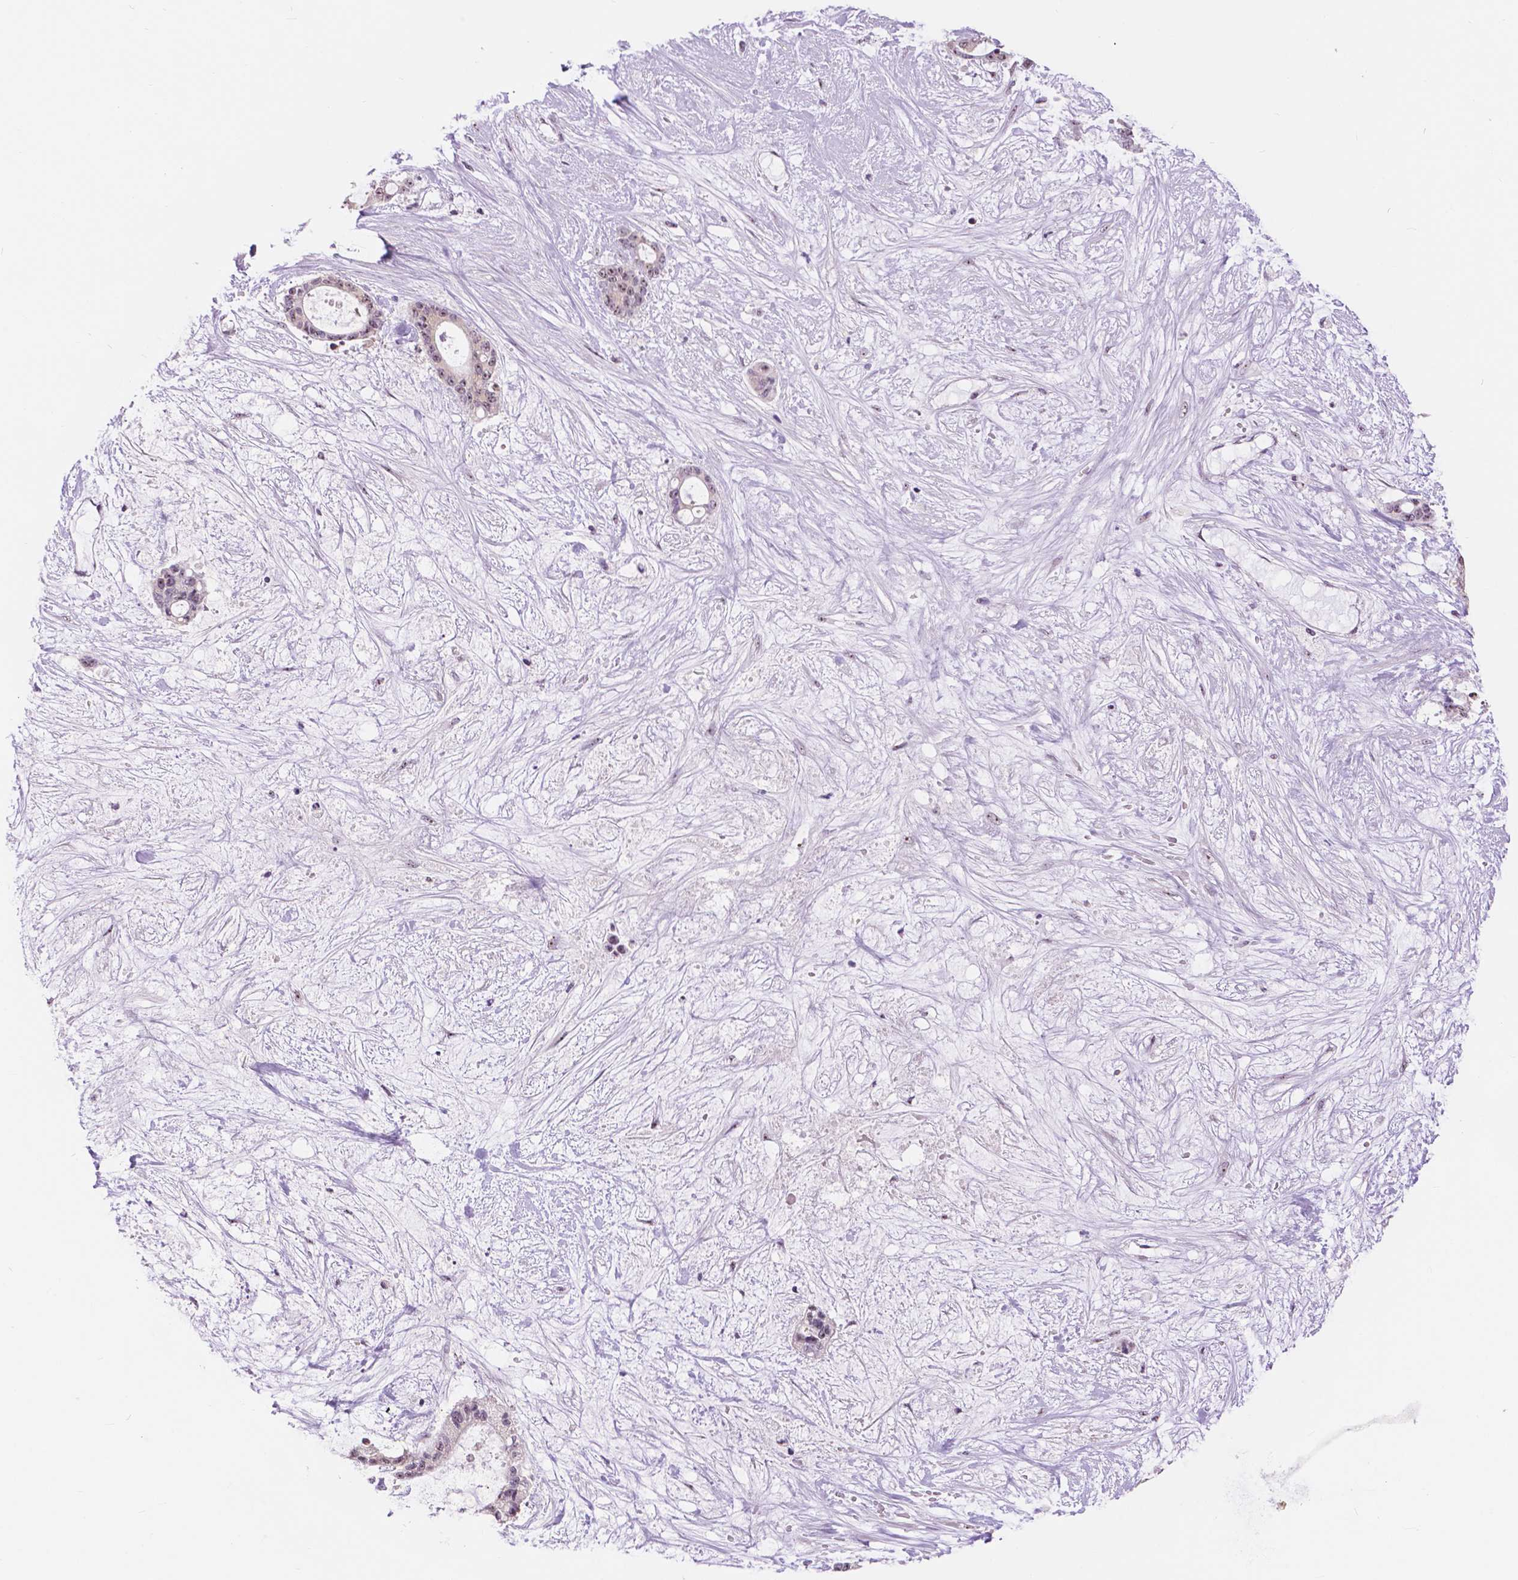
{"staining": {"intensity": "weak", "quantity": ">75%", "location": "nuclear"}, "tissue": "liver cancer", "cell_type": "Tumor cells", "image_type": "cancer", "snomed": [{"axis": "morphology", "description": "Normal tissue, NOS"}, {"axis": "morphology", "description": "Cholangiocarcinoma"}, {"axis": "topography", "description": "Liver"}, {"axis": "topography", "description": "Peripheral nerve tissue"}], "caption": "This photomicrograph exhibits IHC staining of liver cancer, with low weak nuclear positivity in approximately >75% of tumor cells.", "gene": "NHP2", "patient": {"sex": "female", "age": 73}}